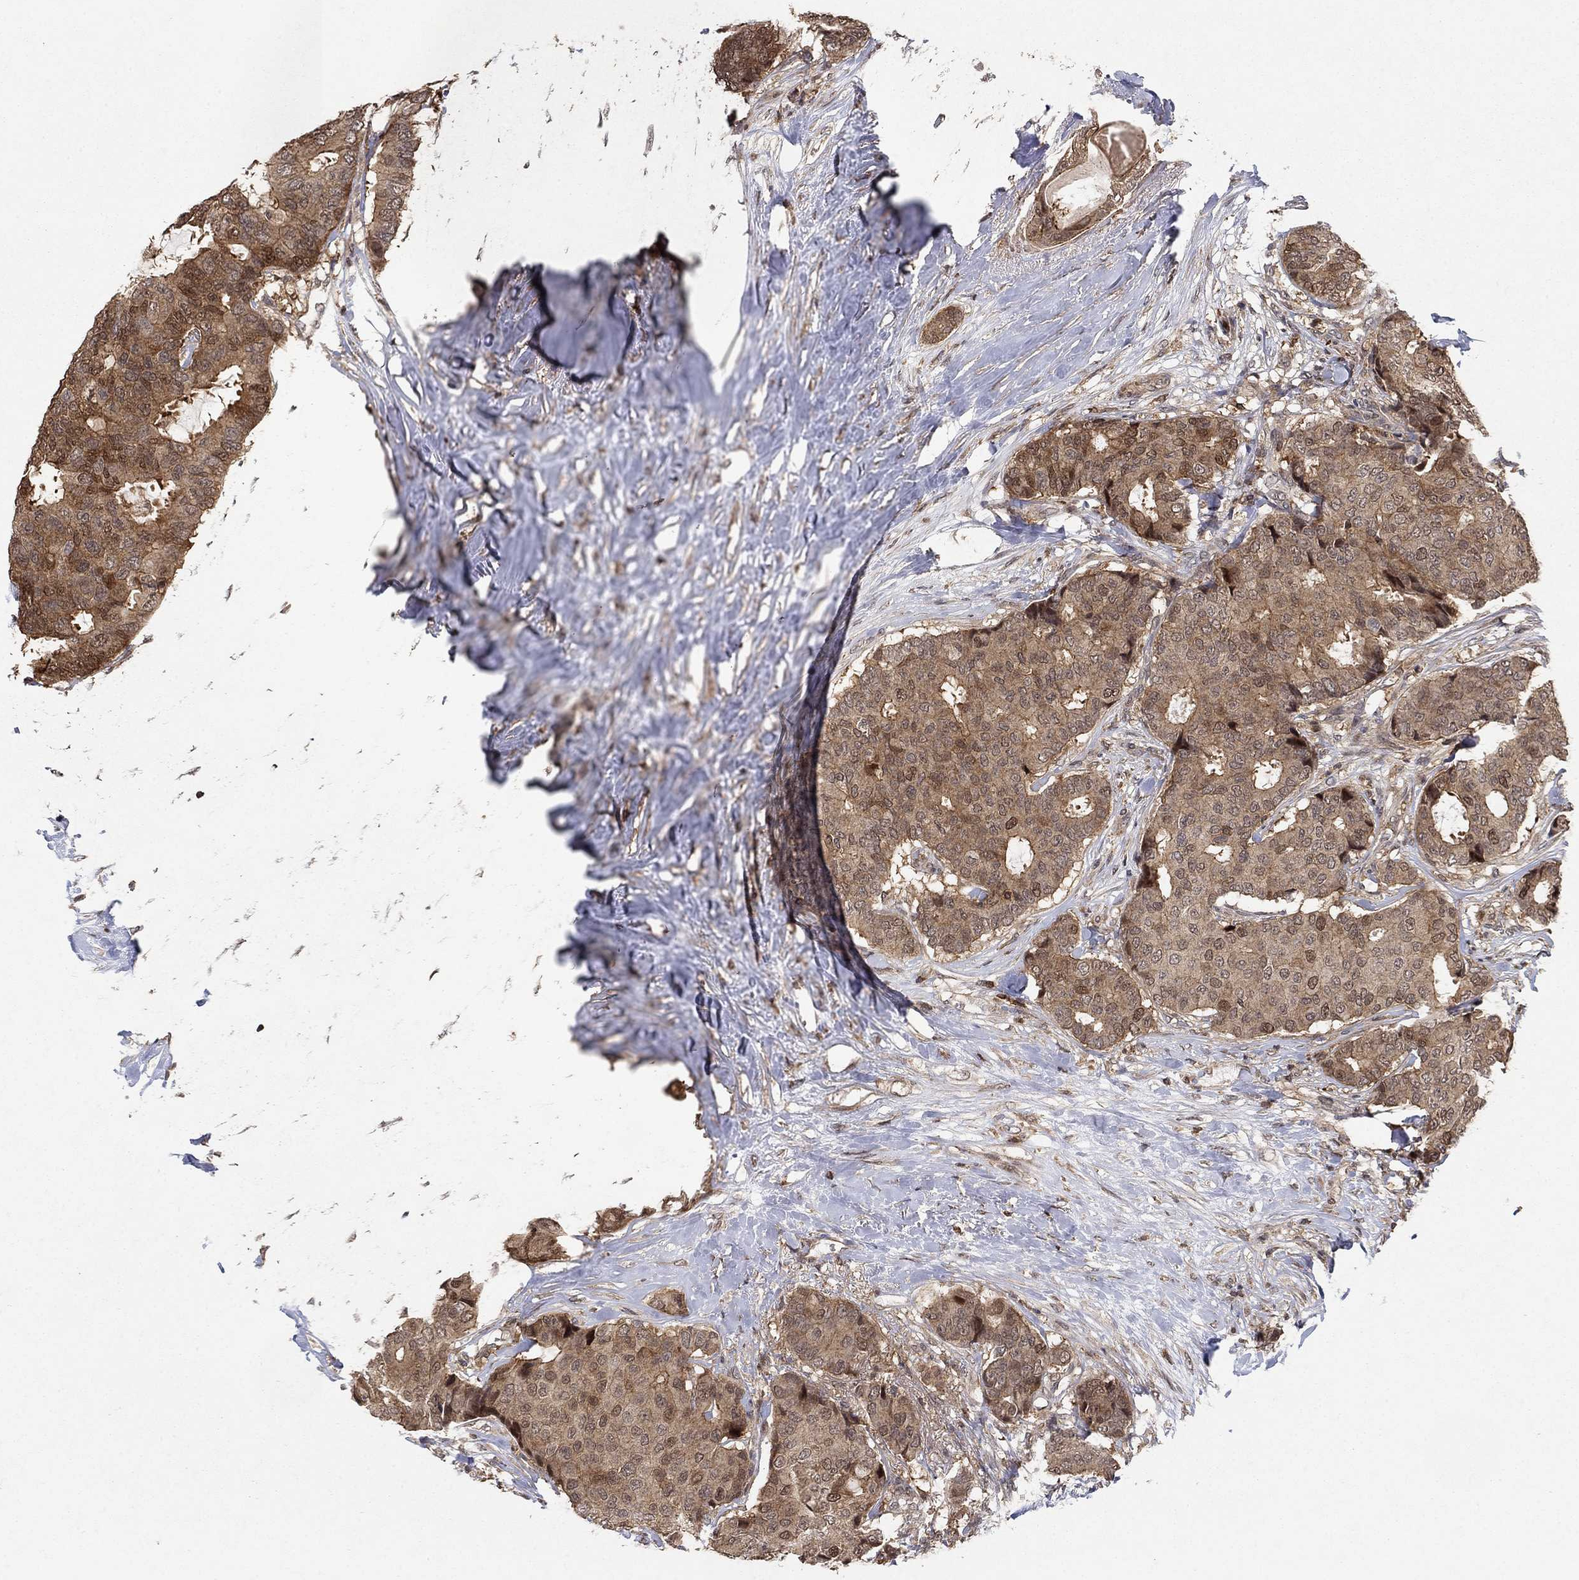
{"staining": {"intensity": "moderate", "quantity": "25%-75%", "location": "cytoplasmic/membranous,nuclear"}, "tissue": "breast cancer", "cell_type": "Tumor cells", "image_type": "cancer", "snomed": [{"axis": "morphology", "description": "Duct carcinoma"}, {"axis": "topography", "description": "Breast"}], "caption": "Human breast cancer stained with a protein marker reveals moderate staining in tumor cells.", "gene": "CCDC66", "patient": {"sex": "female", "age": 75}}